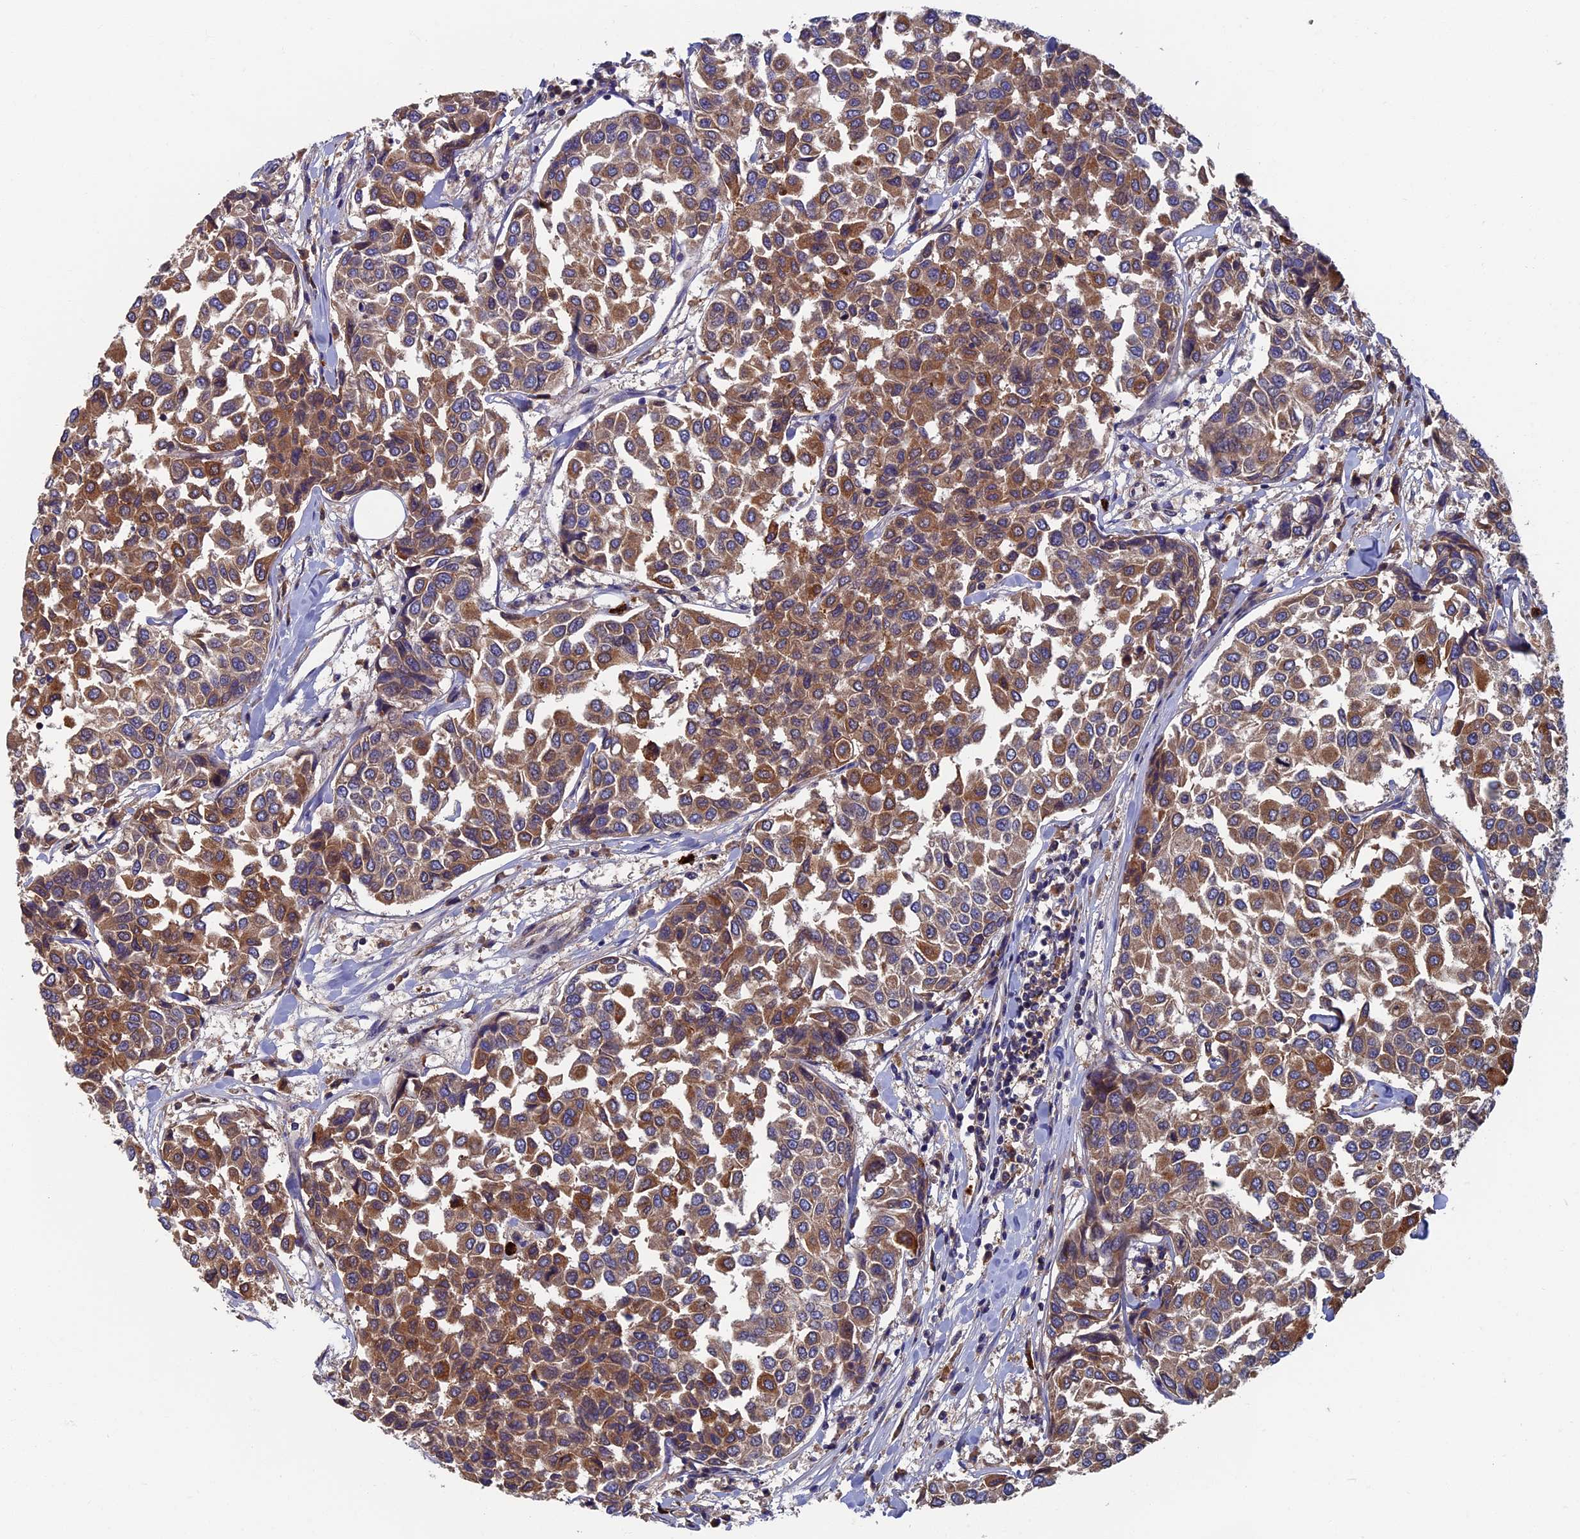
{"staining": {"intensity": "moderate", "quantity": ">75%", "location": "cytoplasmic/membranous"}, "tissue": "breast cancer", "cell_type": "Tumor cells", "image_type": "cancer", "snomed": [{"axis": "morphology", "description": "Duct carcinoma"}, {"axis": "topography", "description": "Breast"}], "caption": "Immunohistochemistry (IHC) of human breast cancer demonstrates medium levels of moderate cytoplasmic/membranous staining in approximately >75% of tumor cells.", "gene": "TNK2", "patient": {"sex": "female", "age": 55}}